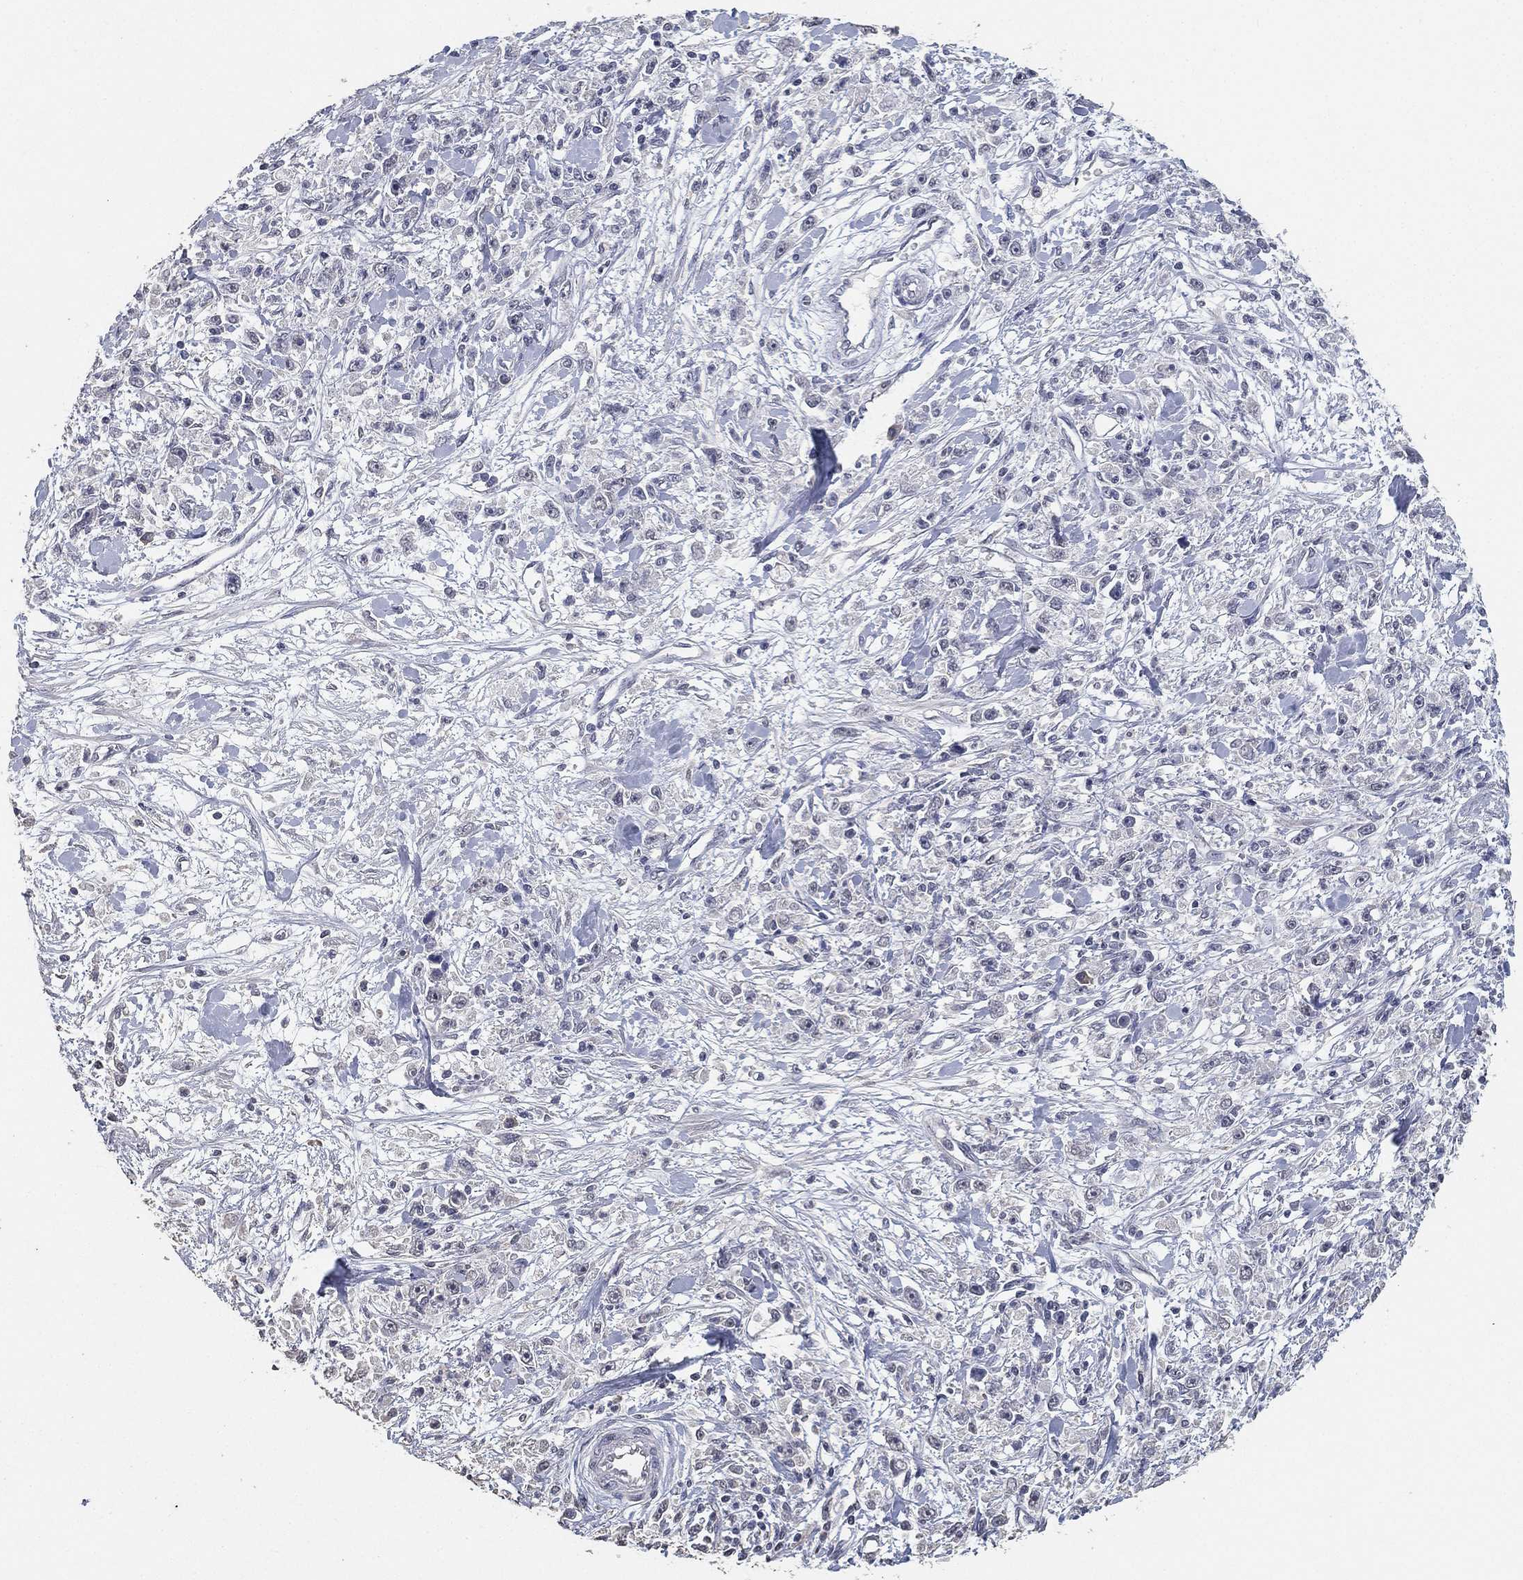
{"staining": {"intensity": "negative", "quantity": "none", "location": "none"}, "tissue": "stomach cancer", "cell_type": "Tumor cells", "image_type": "cancer", "snomed": [{"axis": "morphology", "description": "Adenocarcinoma, NOS"}, {"axis": "topography", "description": "Stomach"}], "caption": "Protein analysis of stomach cancer (adenocarcinoma) exhibits no significant positivity in tumor cells. The staining is performed using DAB (3,3'-diaminobenzidine) brown chromogen with nuclei counter-stained in using hematoxylin.", "gene": "DSG1", "patient": {"sex": "female", "age": 59}}